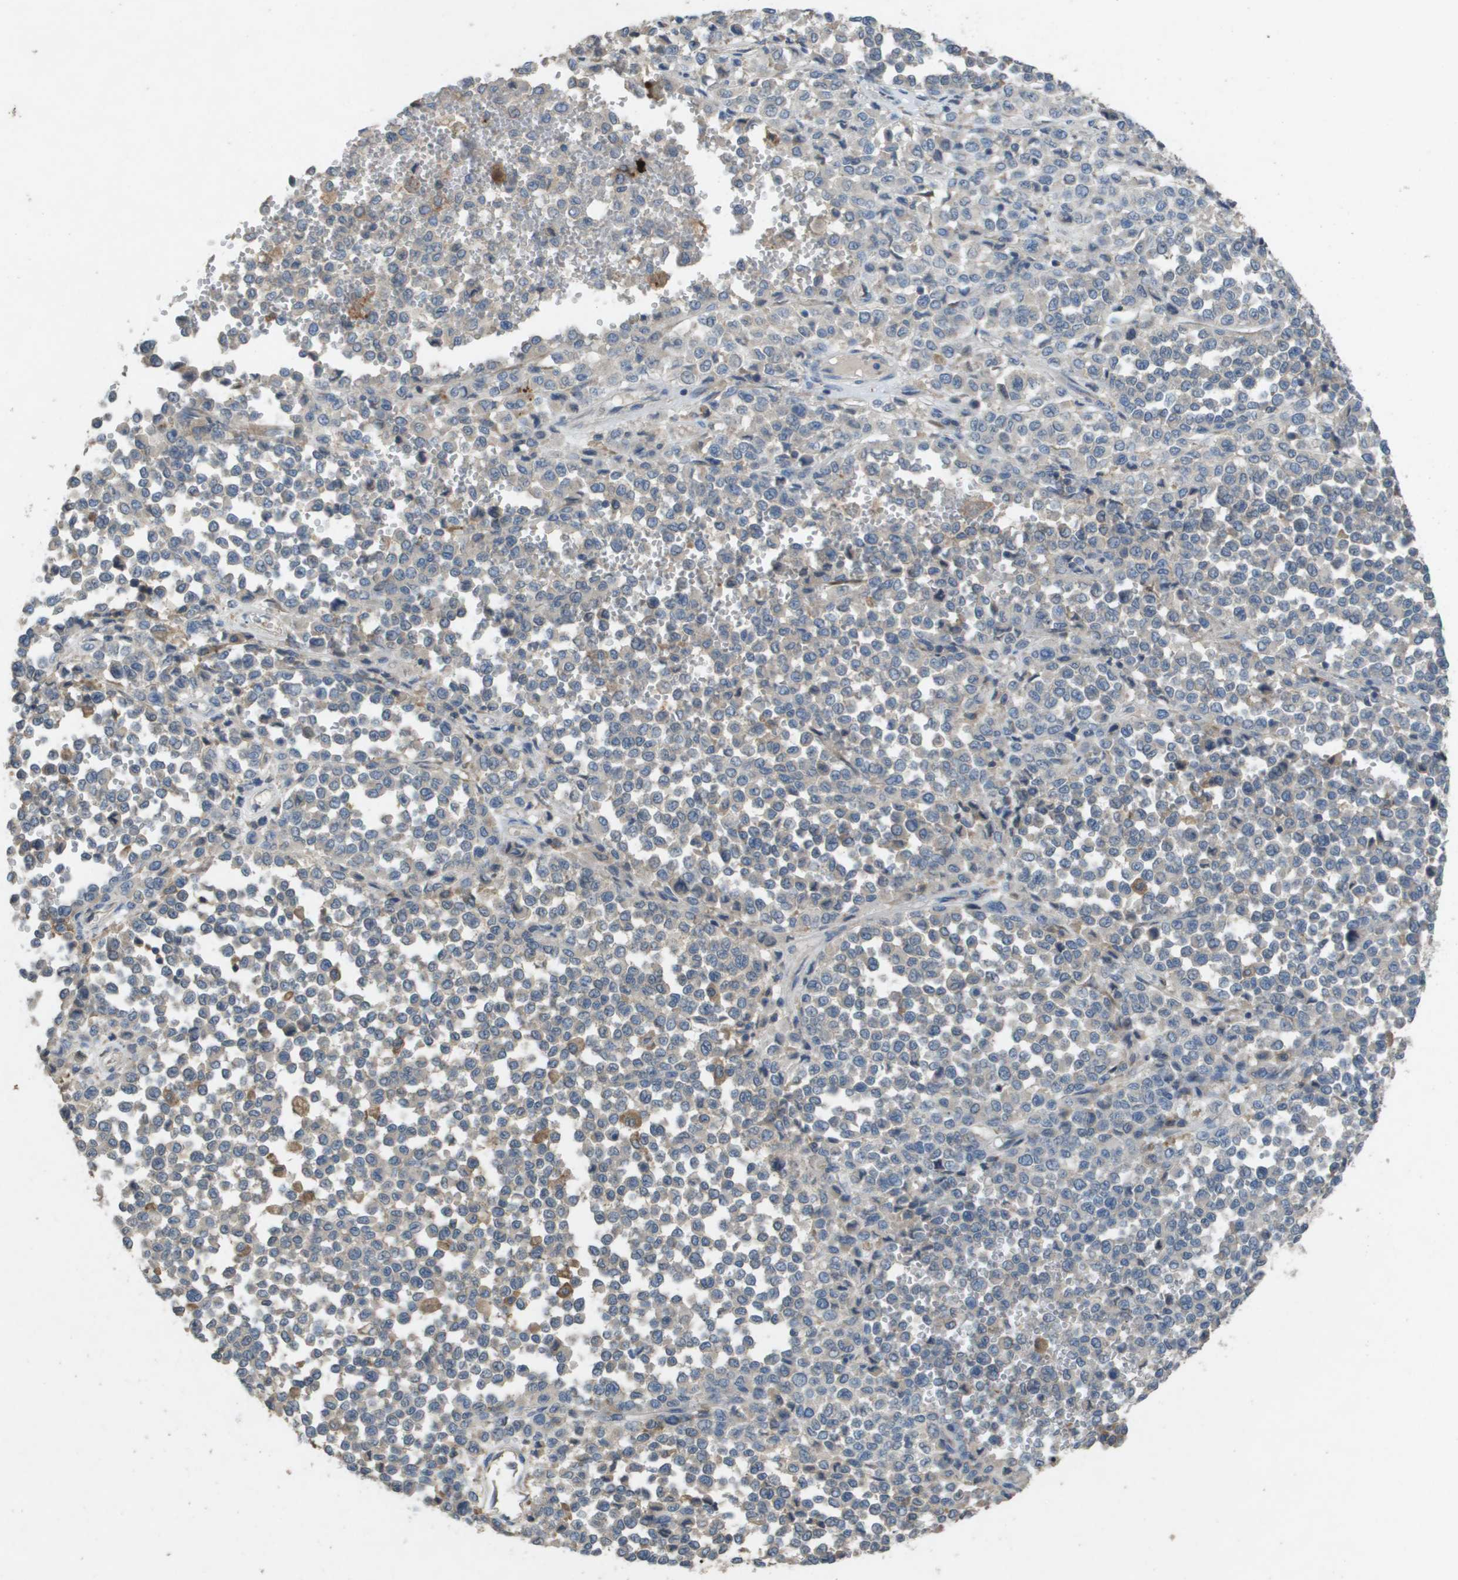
{"staining": {"intensity": "negative", "quantity": "none", "location": "none"}, "tissue": "melanoma", "cell_type": "Tumor cells", "image_type": "cancer", "snomed": [{"axis": "morphology", "description": "Malignant melanoma, Metastatic site"}, {"axis": "topography", "description": "Pancreas"}], "caption": "A high-resolution histopathology image shows IHC staining of melanoma, which displays no significant positivity in tumor cells.", "gene": "CLCA4", "patient": {"sex": "female", "age": 30}}